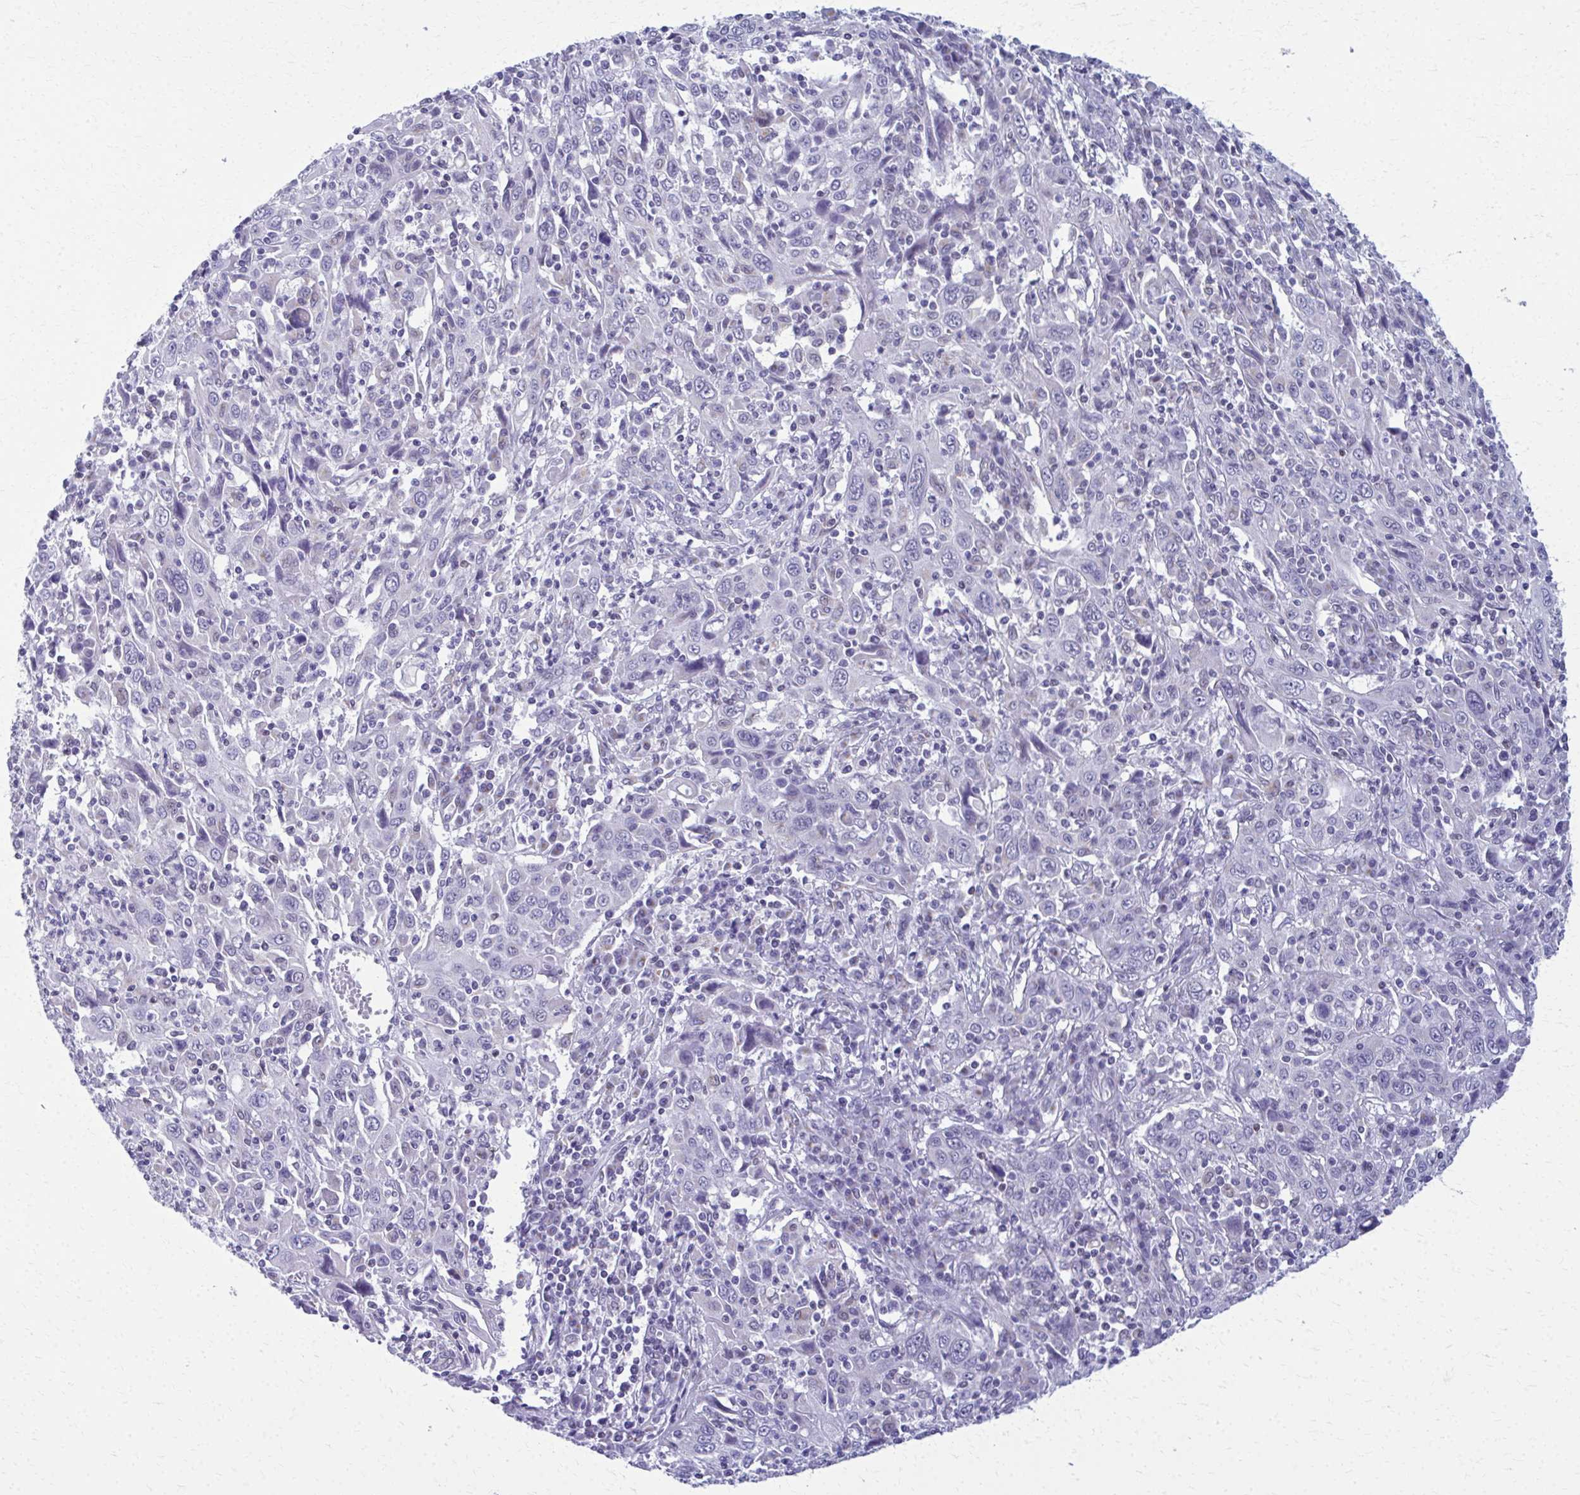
{"staining": {"intensity": "negative", "quantity": "none", "location": "none"}, "tissue": "cervical cancer", "cell_type": "Tumor cells", "image_type": "cancer", "snomed": [{"axis": "morphology", "description": "Squamous cell carcinoma, NOS"}, {"axis": "topography", "description": "Cervix"}], "caption": "Immunohistochemistry (IHC) photomicrograph of human cervical cancer stained for a protein (brown), which shows no expression in tumor cells.", "gene": "SCLY", "patient": {"sex": "female", "age": 46}}